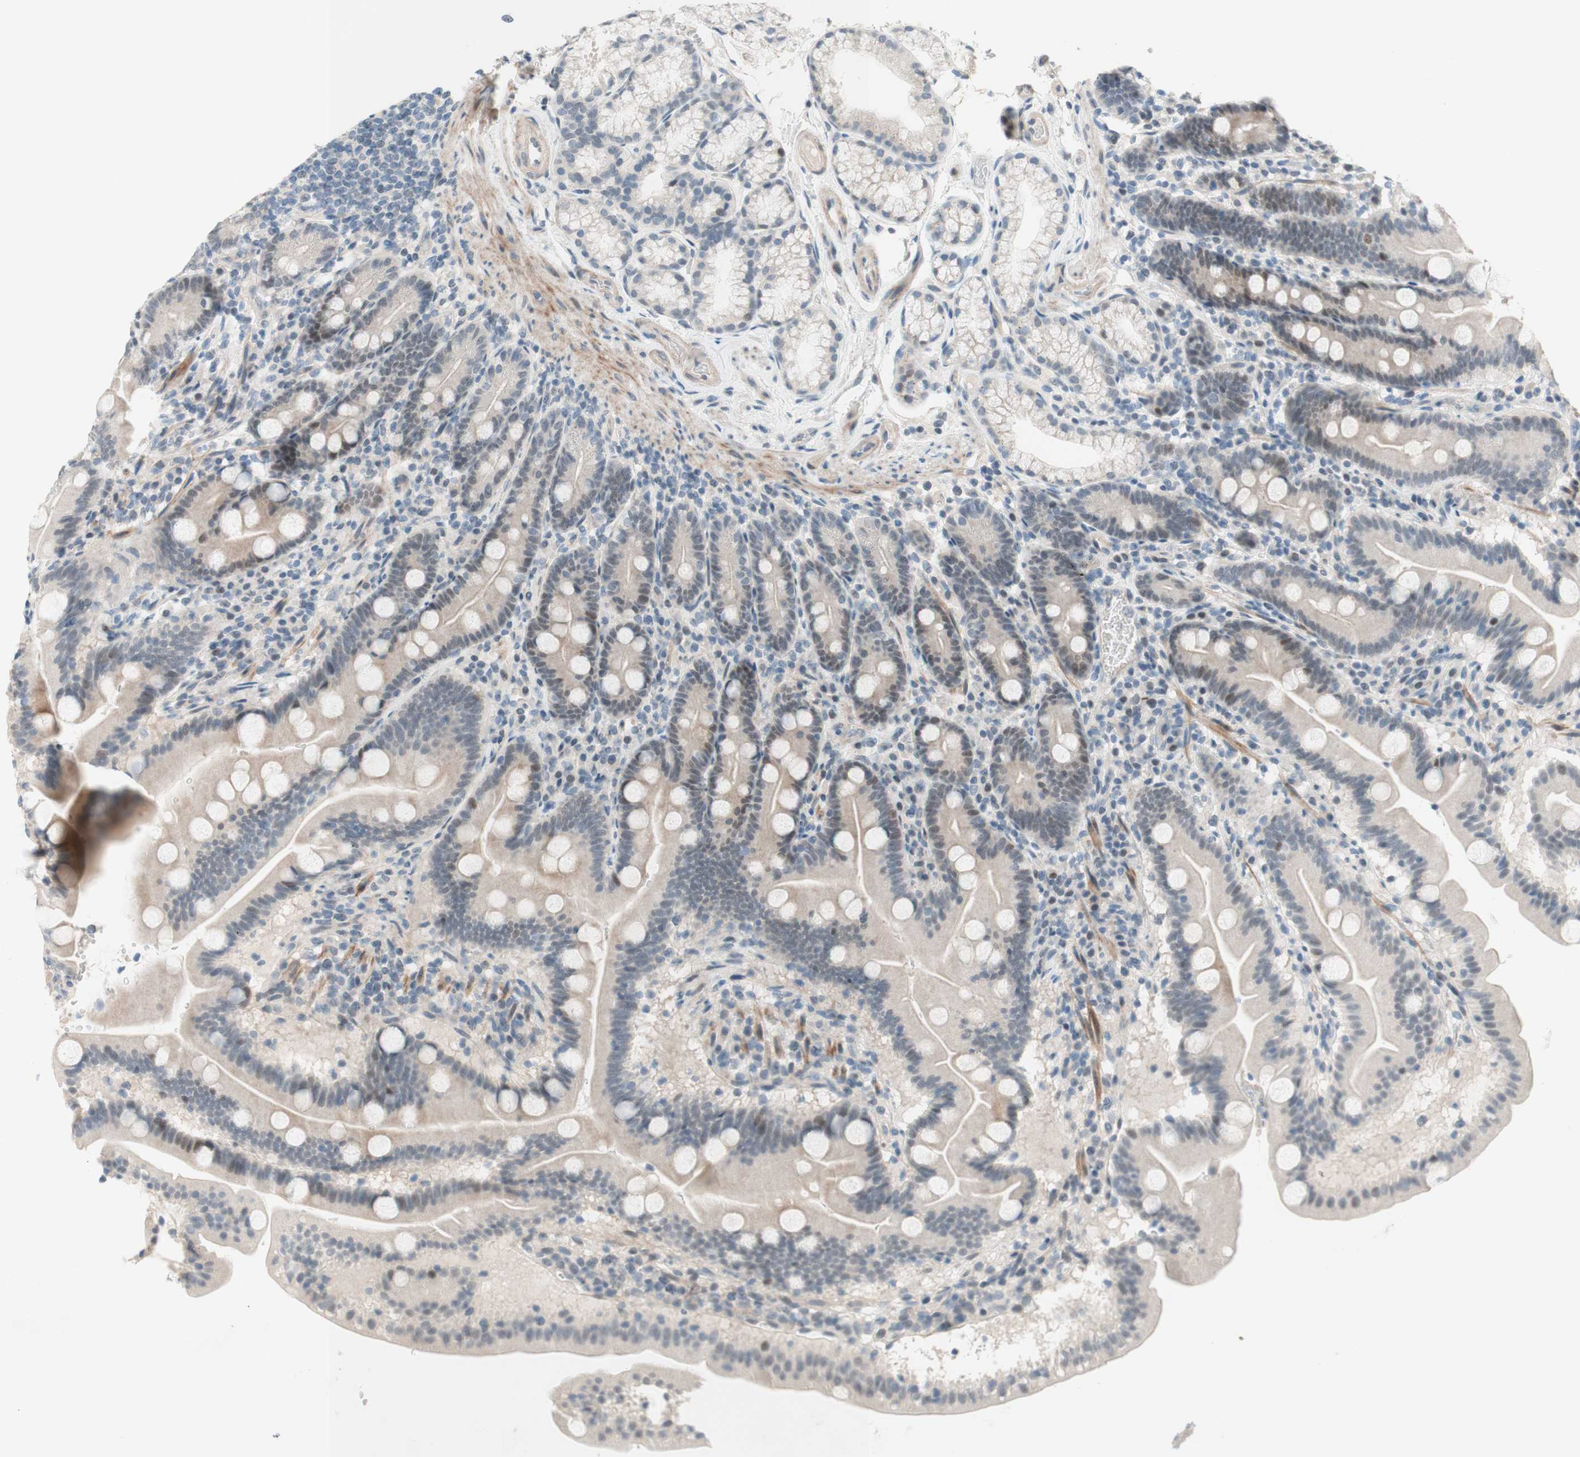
{"staining": {"intensity": "weak", "quantity": "25%-75%", "location": "nuclear"}, "tissue": "duodenum", "cell_type": "Glandular cells", "image_type": "normal", "snomed": [{"axis": "morphology", "description": "Normal tissue, NOS"}, {"axis": "topography", "description": "Duodenum"}], "caption": "Protein staining of normal duodenum demonstrates weak nuclear positivity in about 25%-75% of glandular cells. (DAB (3,3'-diaminobenzidine) = brown stain, brightfield microscopy at high magnification).", "gene": "JPH1", "patient": {"sex": "male", "age": 54}}